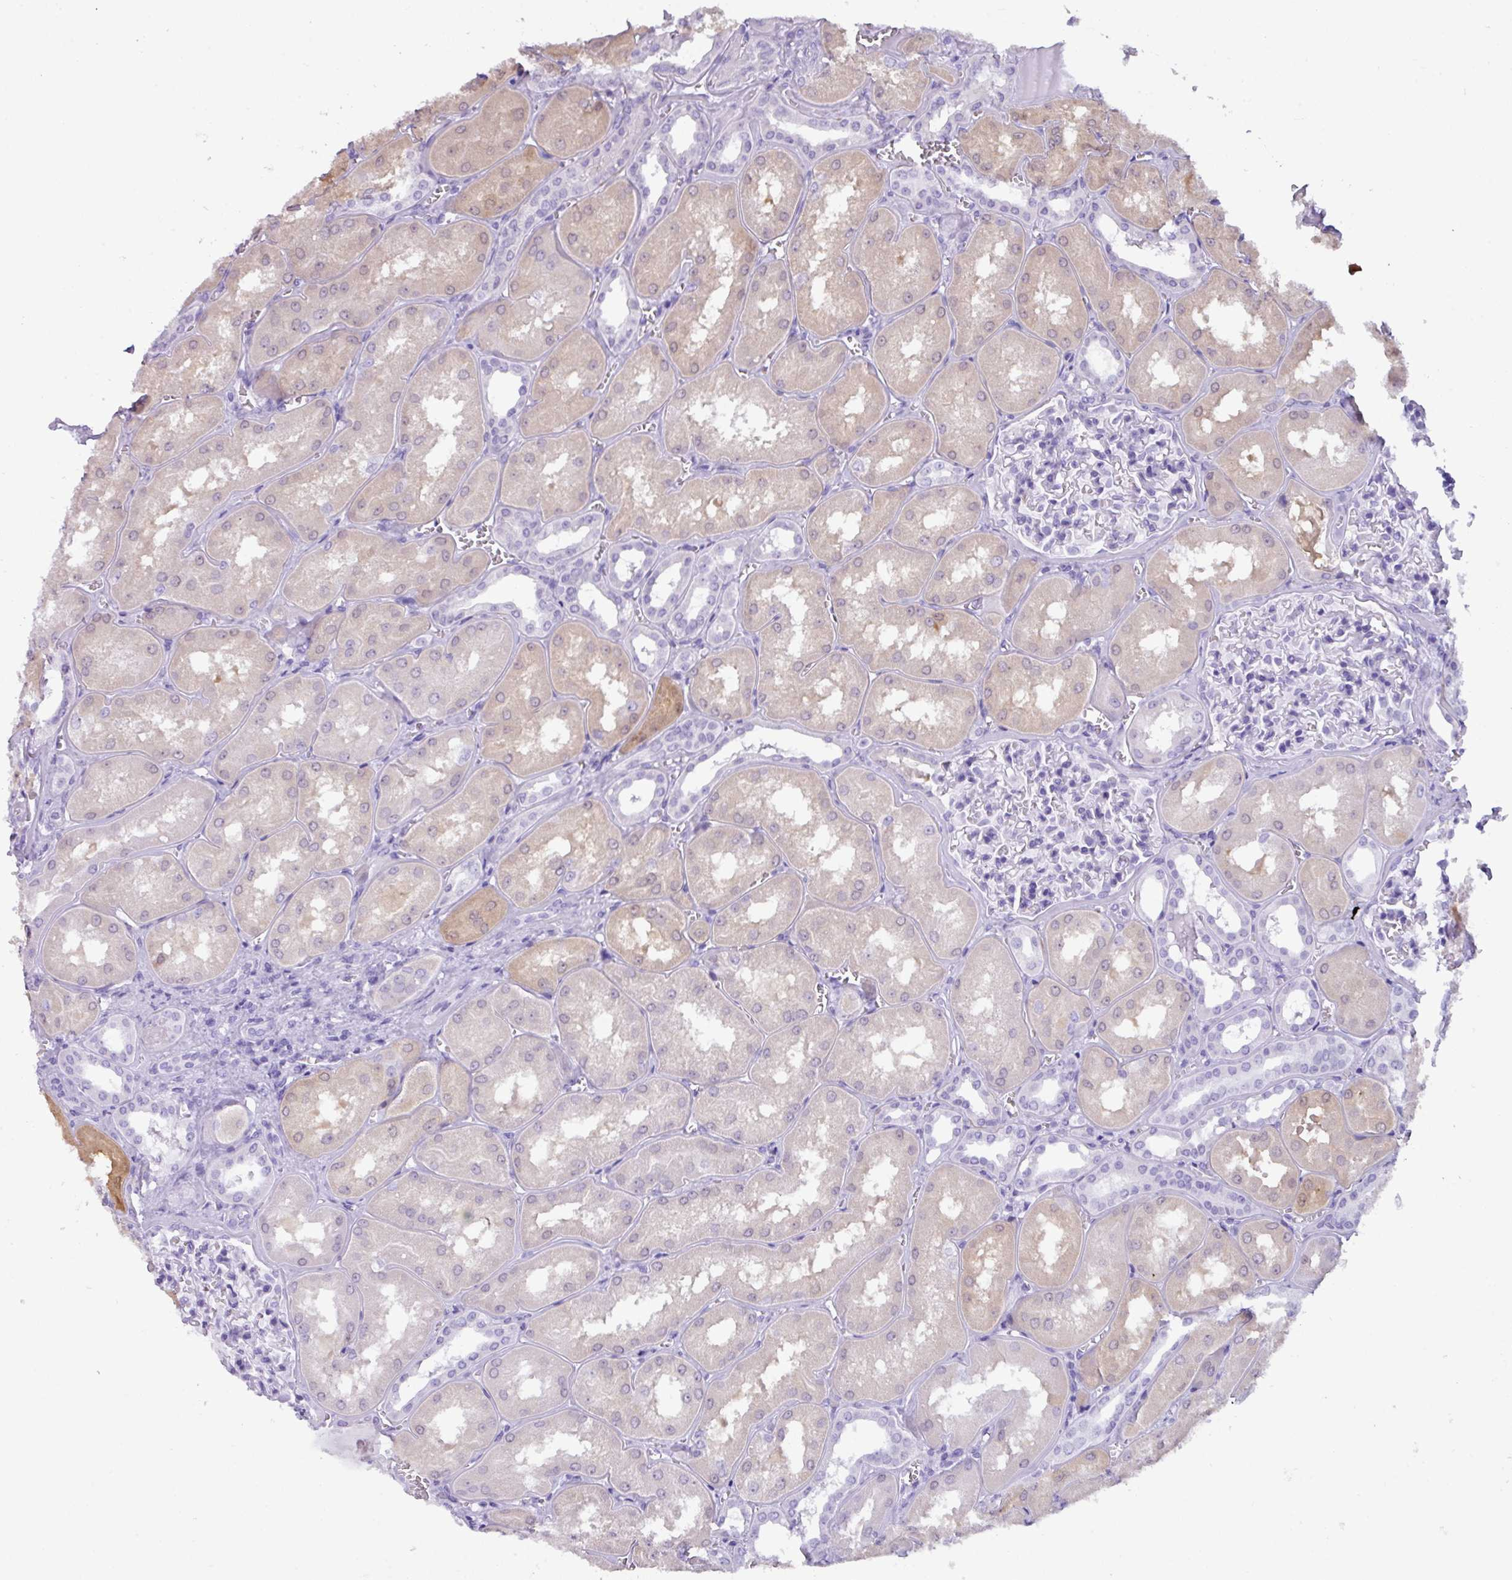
{"staining": {"intensity": "negative", "quantity": "none", "location": "none"}, "tissue": "kidney", "cell_type": "Cells in glomeruli", "image_type": "normal", "snomed": [{"axis": "morphology", "description": "Normal tissue, NOS"}, {"axis": "topography", "description": "Kidney"}], "caption": "The image exhibits no staining of cells in glomeruli in unremarkable kidney. (DAB immunohistochemistry (IHC), high magnification).", "gene": "ZNF524", "patient": {"sex": "male", "age": 61}}